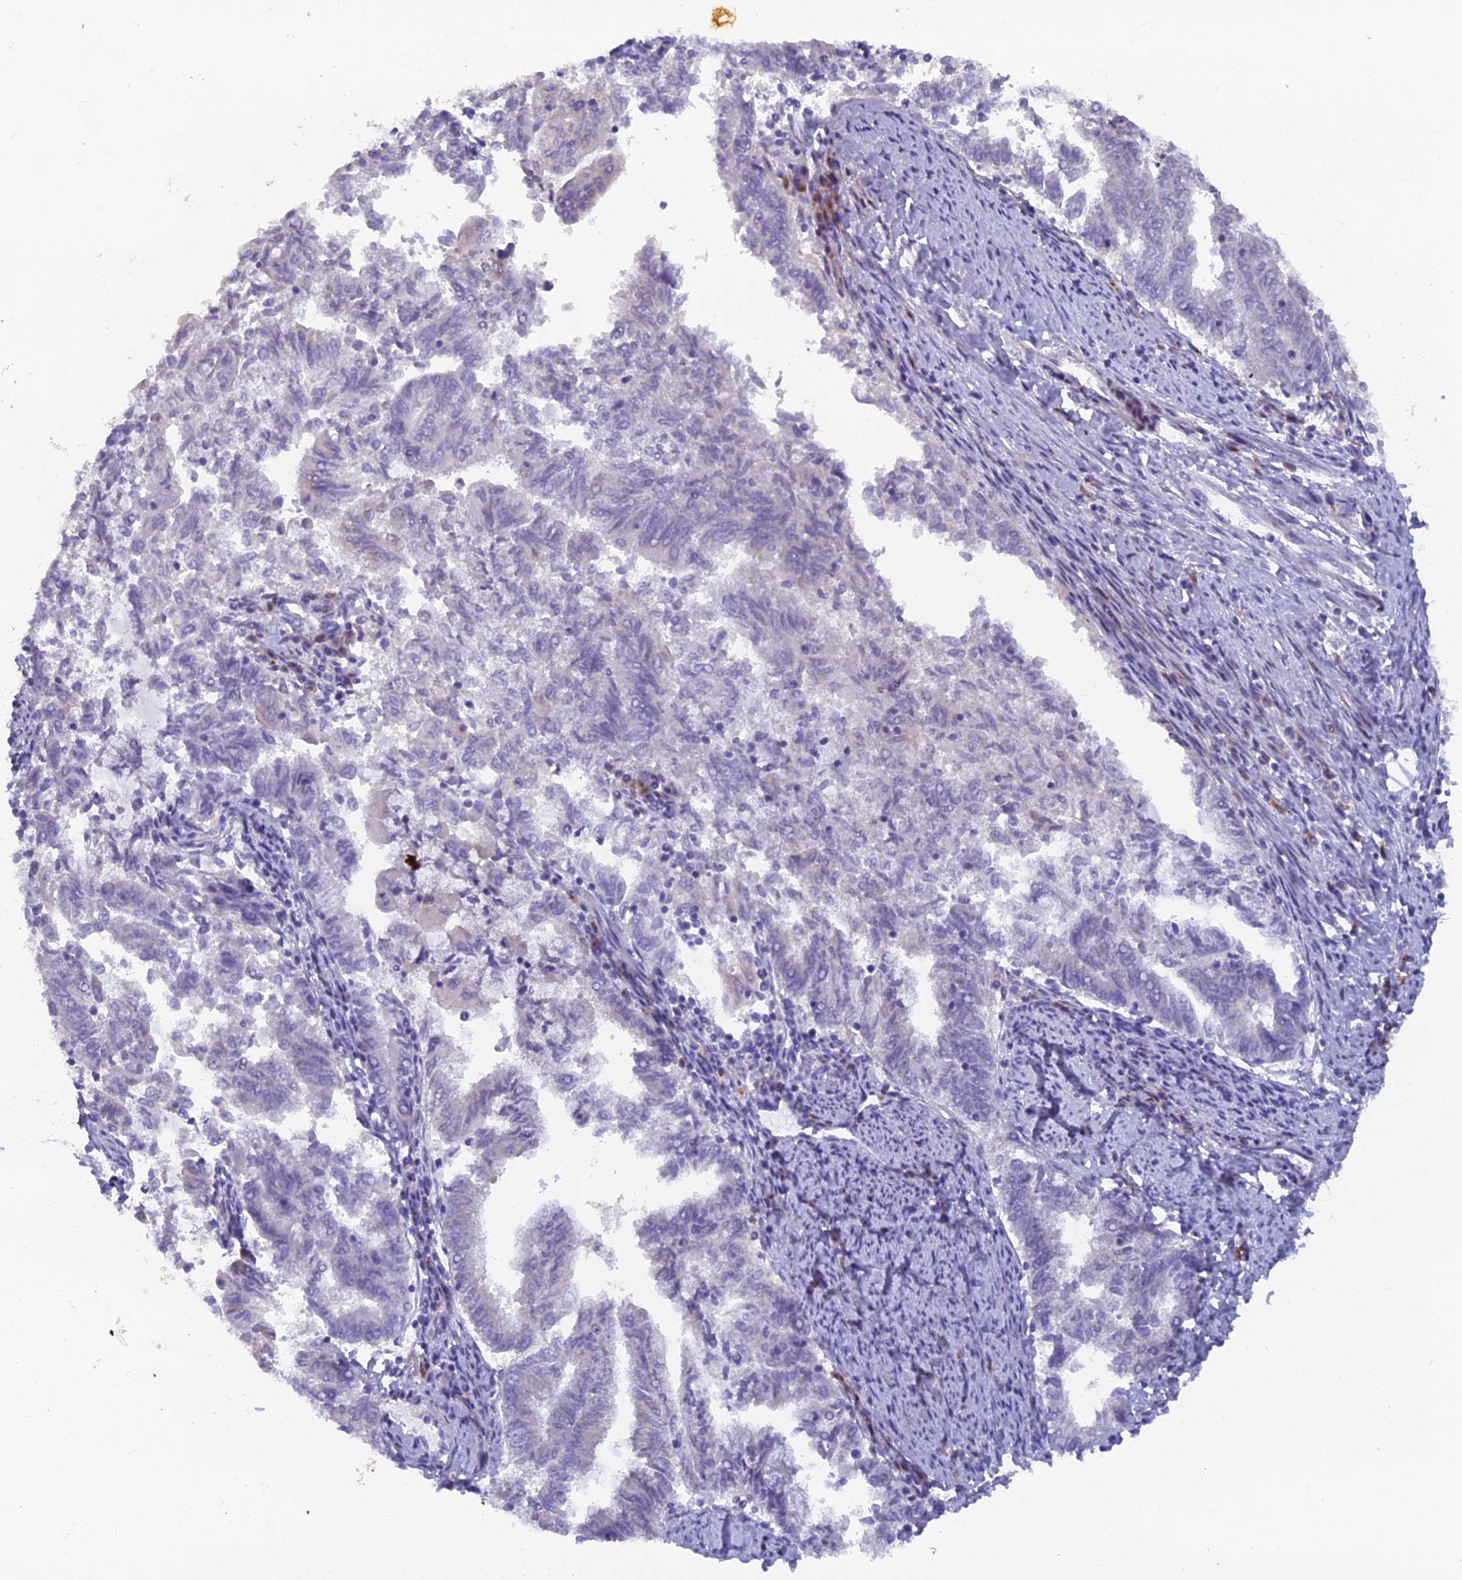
{"staining": {"intensity": "negative", "quantity": "none", "location": "none"}, "tissue": "endometrial cancer", "cell_type": "Tumor cells", "image_type": "cancer", "snomed": [{"axis": "morphology", "description": "Adenocarcinoma, NOS"}, {"axis": "topography", "description": "Endometrium"}], "caption": "Tumor cells show no significant staining in endometrial adenocarcinoma.", "gene": "B9D2", "patient": {"sex": "female", "age": 79}}